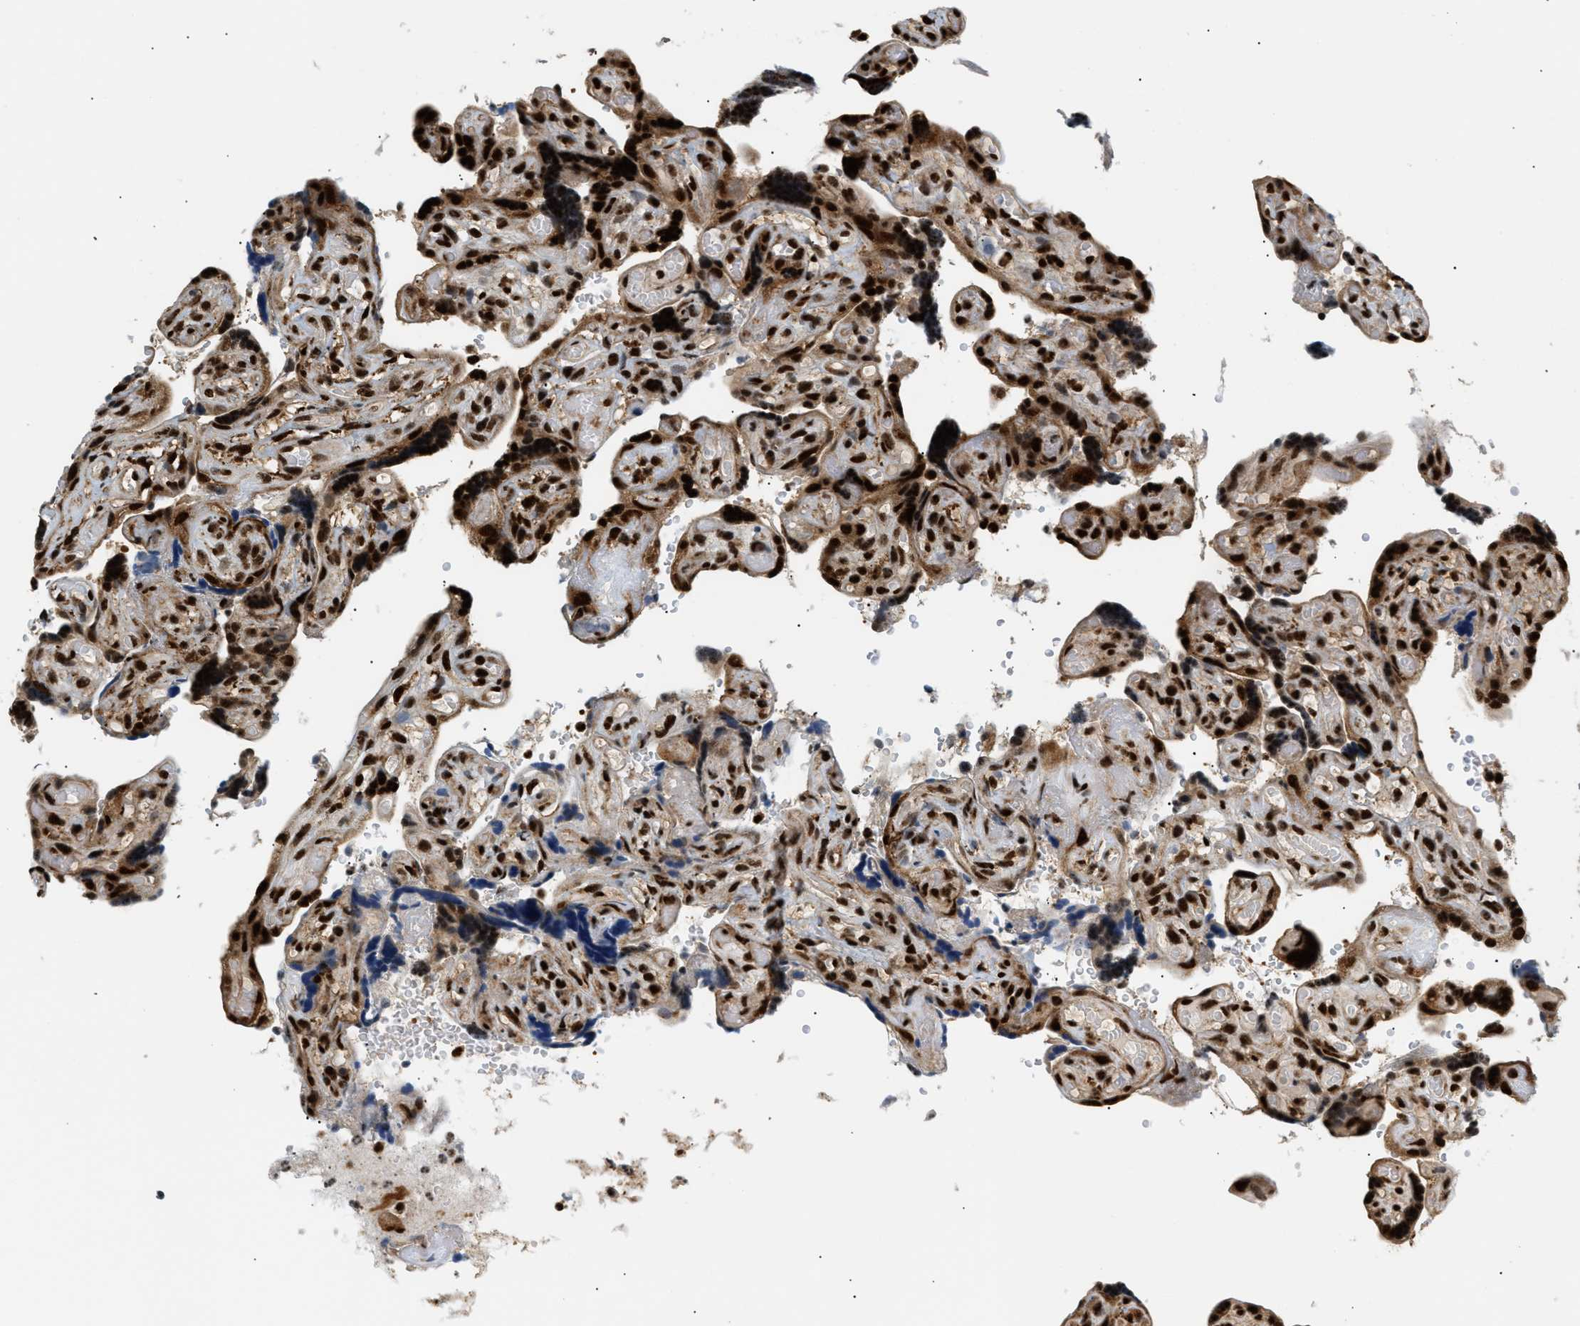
{"staining": {"intensity": "strong", "quantity": ">75%", "location": "cytoplasmic/membranous,nuclear"}, "tissue": "placenta", "cell_type": "Decidual cells", "image_type": "normal", "snomed": [{"axis": "morphology", "description": "Normal tissue, NOS"}, {"axis": "topography", "description": "Placenta"}], "caption": "This histopathology image shows unremarkable placenta stained with immunohistochemistry (IHC) to label a protein in brown. The cytoplasmic/membranous,nuclear of decidual cells show strong positivity for the protein. Nuclei are counter-stained blue.", "gene": "RBM5", "patient": {"sex": "female", "age": 30}}